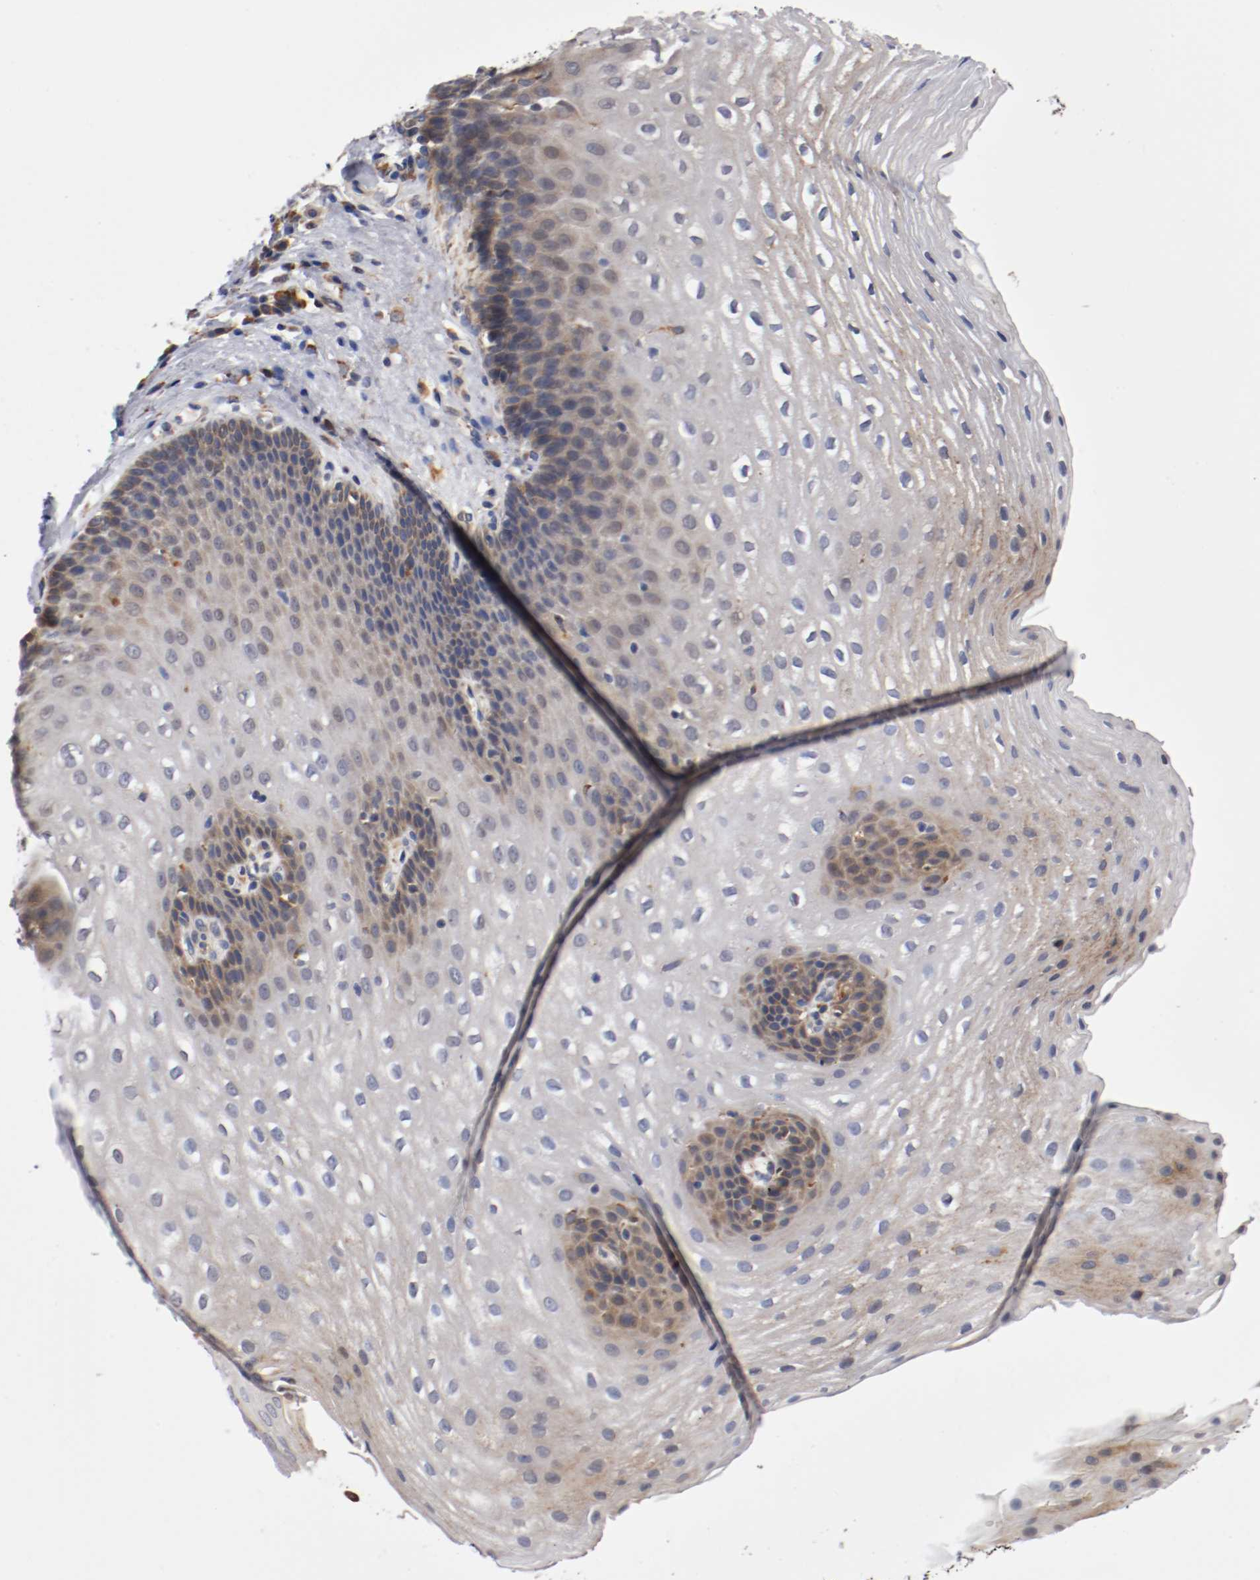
{"staining": {"intensity": "weak", "quantity": "25%-75%", "location": "cytoplasmic/membranous"}, "tissue": "esophagus", "cell_type": "Squamous epithelial cells", "image_type": "normal", "snomed": [{"axis": "morphology", "description": "Normal tissue, NOS"}, {"axis": "topography", "description": "Esophagus"}], "caption": "Weak cytoplasmic/membranous staining for a protein is seen in approximately 25%-75% of squamous epithelial cells of normal esophagus using immunohistochemistry.", "gene": "TNFSF12", "patient": {"sex": "male", "age": 48}}